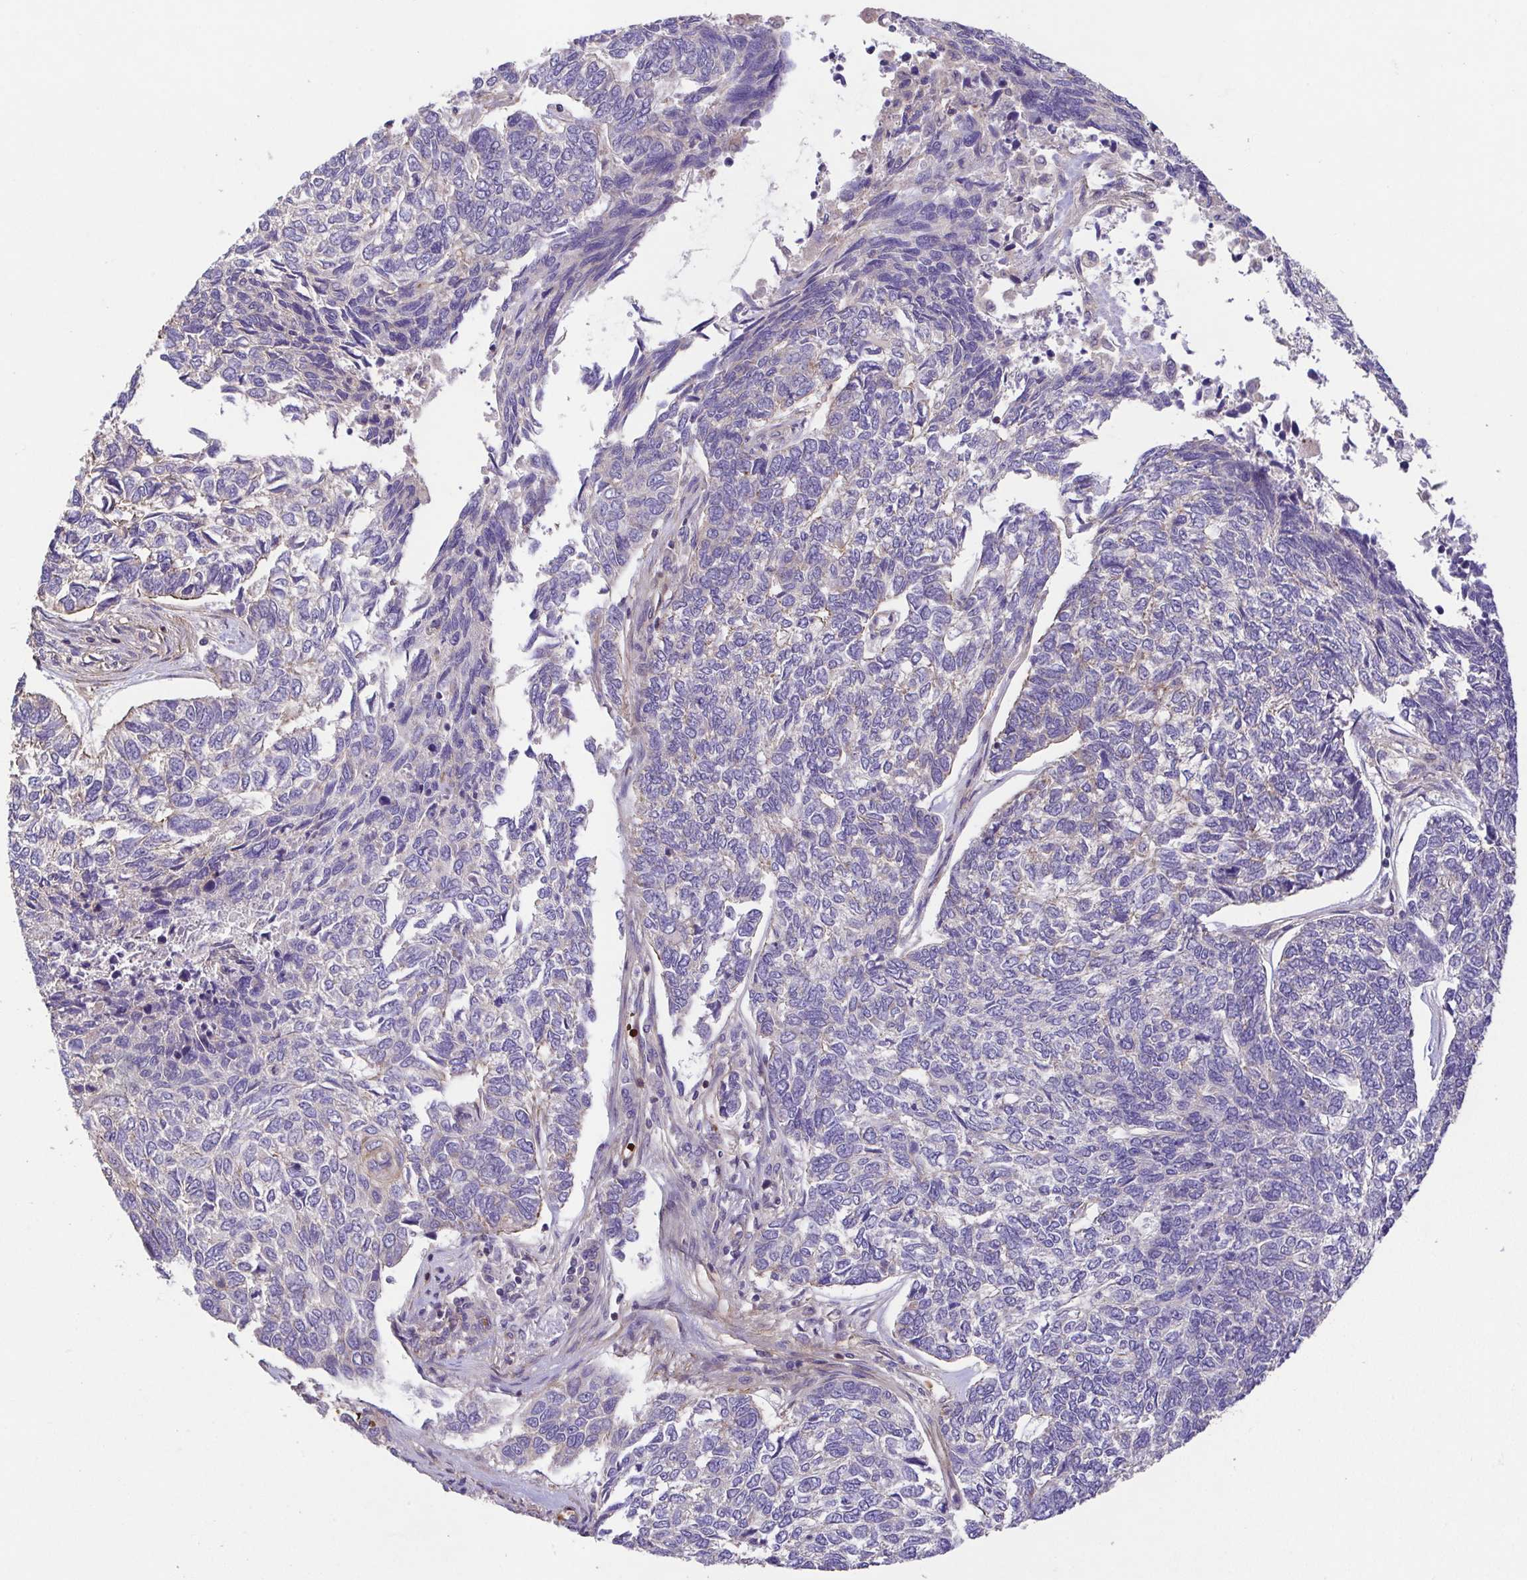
{"staining": {"intensity": "negative", "quantity": "none", "location": "none"}, "tissue": "skin cancer", "cell_type": "Tumor cells", "image_type": "cancer", "snomed": [{"axis": "morphology", "description": "Basal cell carcinoma"}, {"axis": "topography", "description": "Skin"}], "caption": "This is an immunohistochemistry (IHC) image of basal cell carcinoma (skin). There is no expression in tumor cells.", "gene": "IDE", "patient": {"sex": "female", "age": 65}}